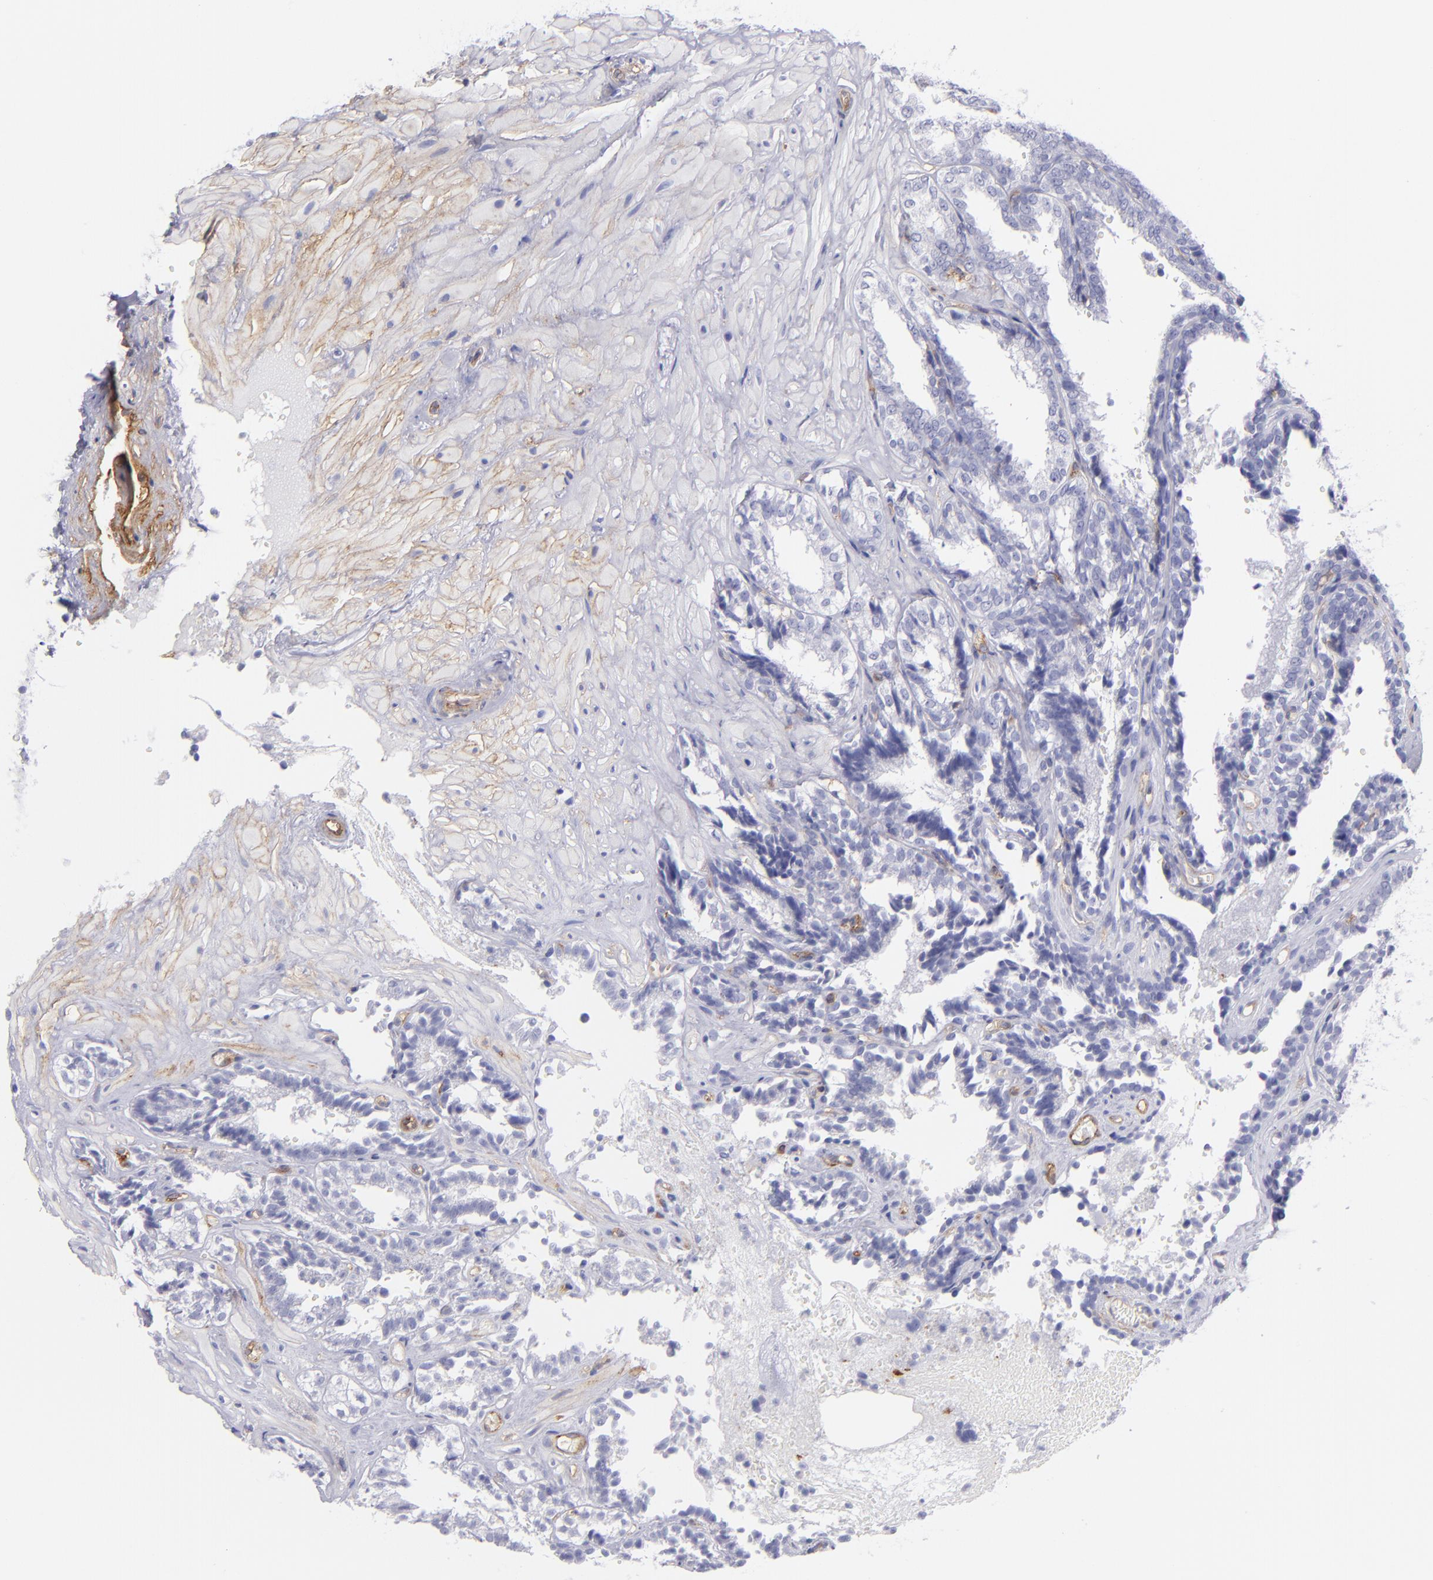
{"staining": {"intensity": "negative", "quantity": "none", "location": "none"}, "tissue": "seminal vesicle", "cell_type": "Glandular cells", "image_type": "normal", "snomed": [{"axis": "morphology", "description": "Normal tissue, NOS"}, {"axis": "topography", "description": "Seminal veicle"}], "caption": "Image shows no protein positivity in glandular cells of benign seminal vesicle.", "gene": "ENTPD1", "patient": {"sex": "male", "age": 26}}